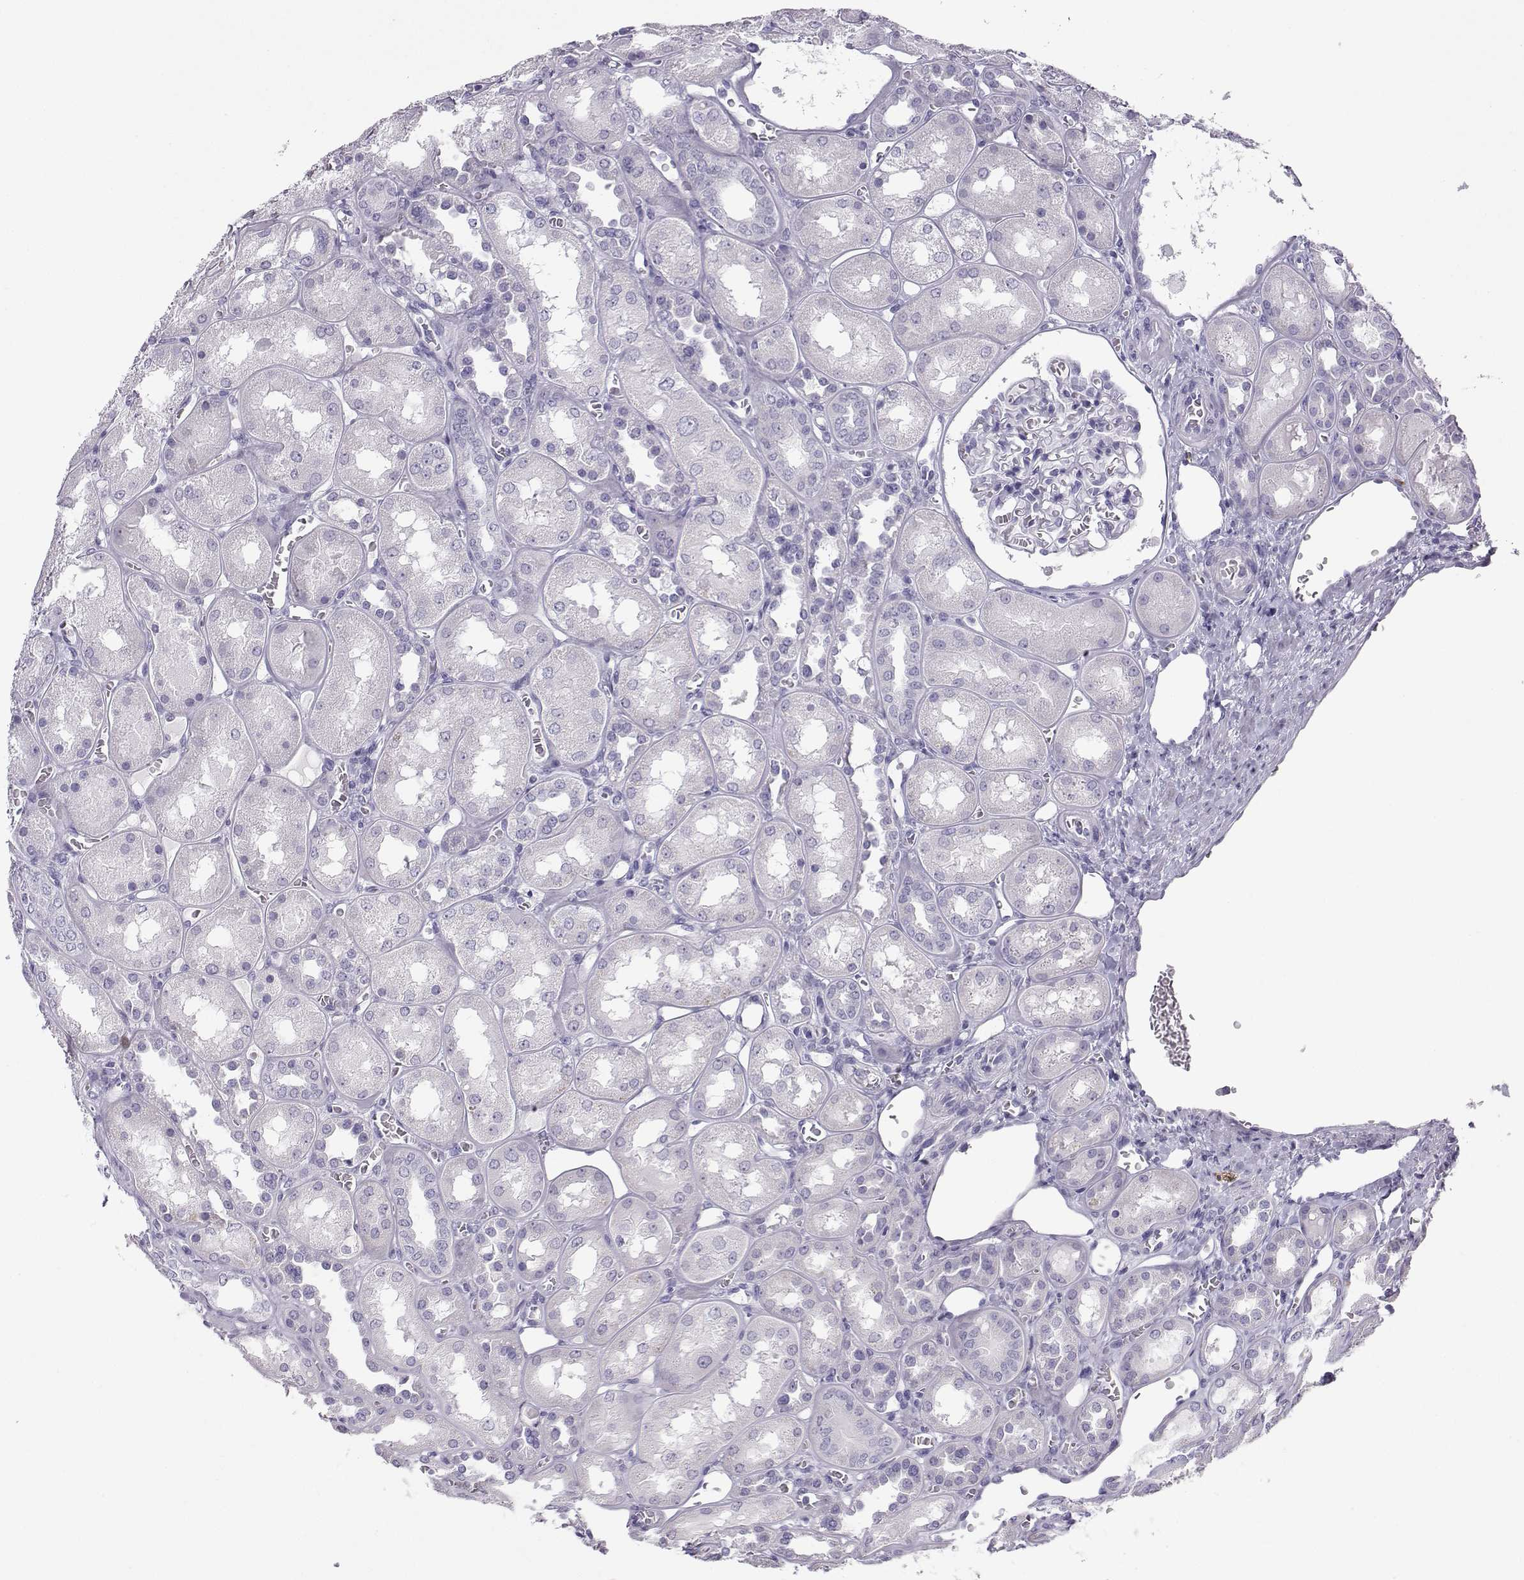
{"staining": {"intensity": "negative", "quantity": "none", "location": "none"}, "tissue": "kidney", "cell_type": "Cells in glomeruli", "image_type": "normal", "snomed": [{"axis": "morphology", "description": "Normal tissue, NOS"}, {"axis": "topography", "description": "Kidney"}], "caption": "Cells in glomeruli show no significant protein positivity in normal kidney.", "gene": "NEFL", "patient": {"sex": "male", "age": 73}}